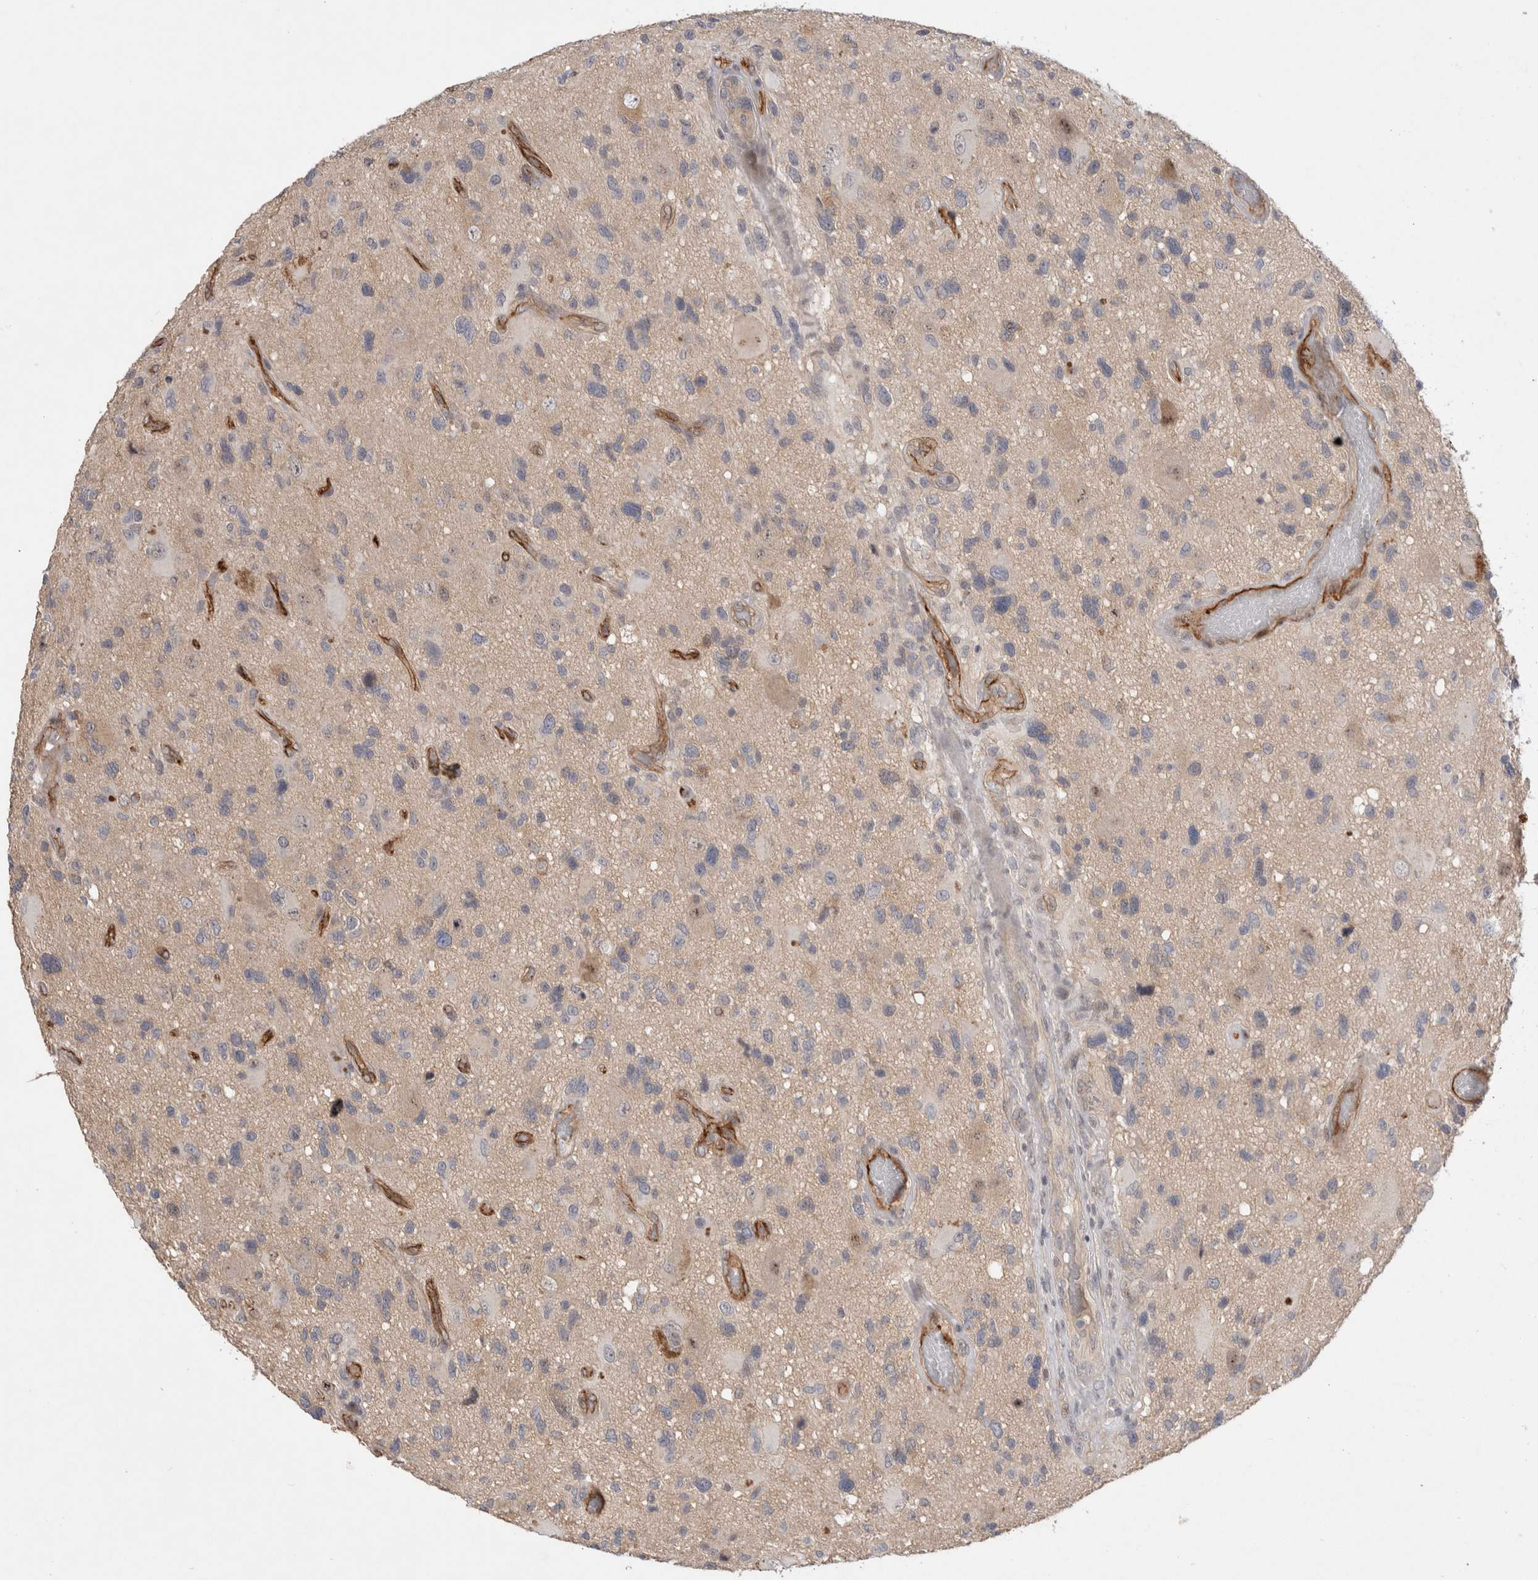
{"staining": {"intensity": "negative", "quantity": "none", "location": "none"}, "tissue": "glioma", "cell_type": "Tumor cells", "image_type": "cancer", "snomed": [{"axis": "morphology", "description": "Glioma, malignant, High grade"}, {"axis": "topography", "description": "Brain"}], "caption": "A micrograph of human glioma is negative for staining in tumor cells. (IHC, brightfield microscopy, high magnification).", "gene": "CERS3", "patient": {"sex": "male", "age": 33}}